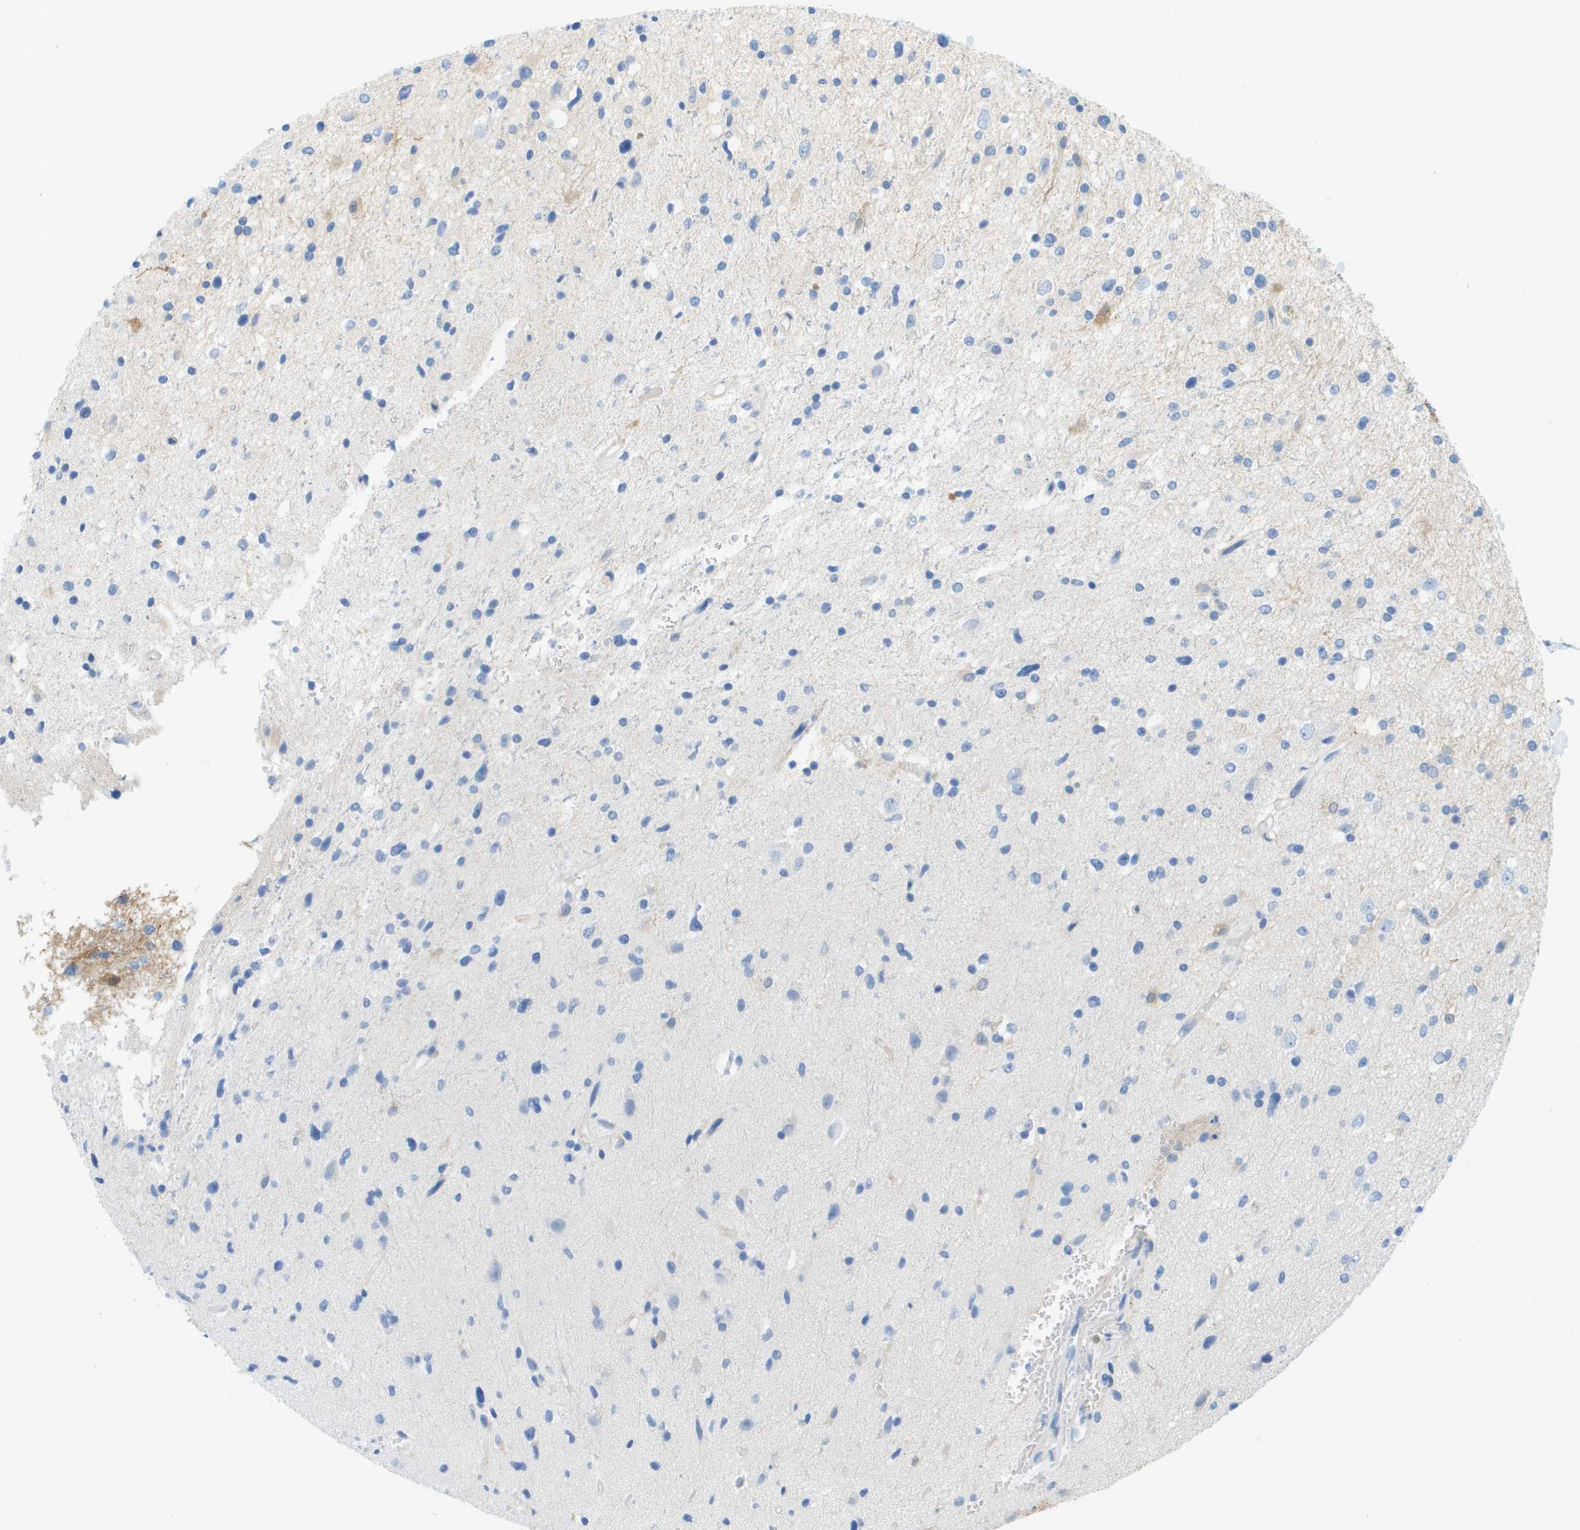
{"staining": {"intensity": "weak", "quantity": "<25%", "location": "cytoplasmic/membranous"}, "tissue": "glioma", "cell_type": "Tumor cells", "image_type": "cancer", "snomed": [{"axis": "morphology", "description": "Glioma, malignant, High grade"}, {"axis": "topography", "description": "Brain"}], "caption": "Protein analysis of malignant high-grade glioma displays no significant staining in tumor cells.", "gene": "CUL9", "patient": {"sex": "male", "age": 33}}